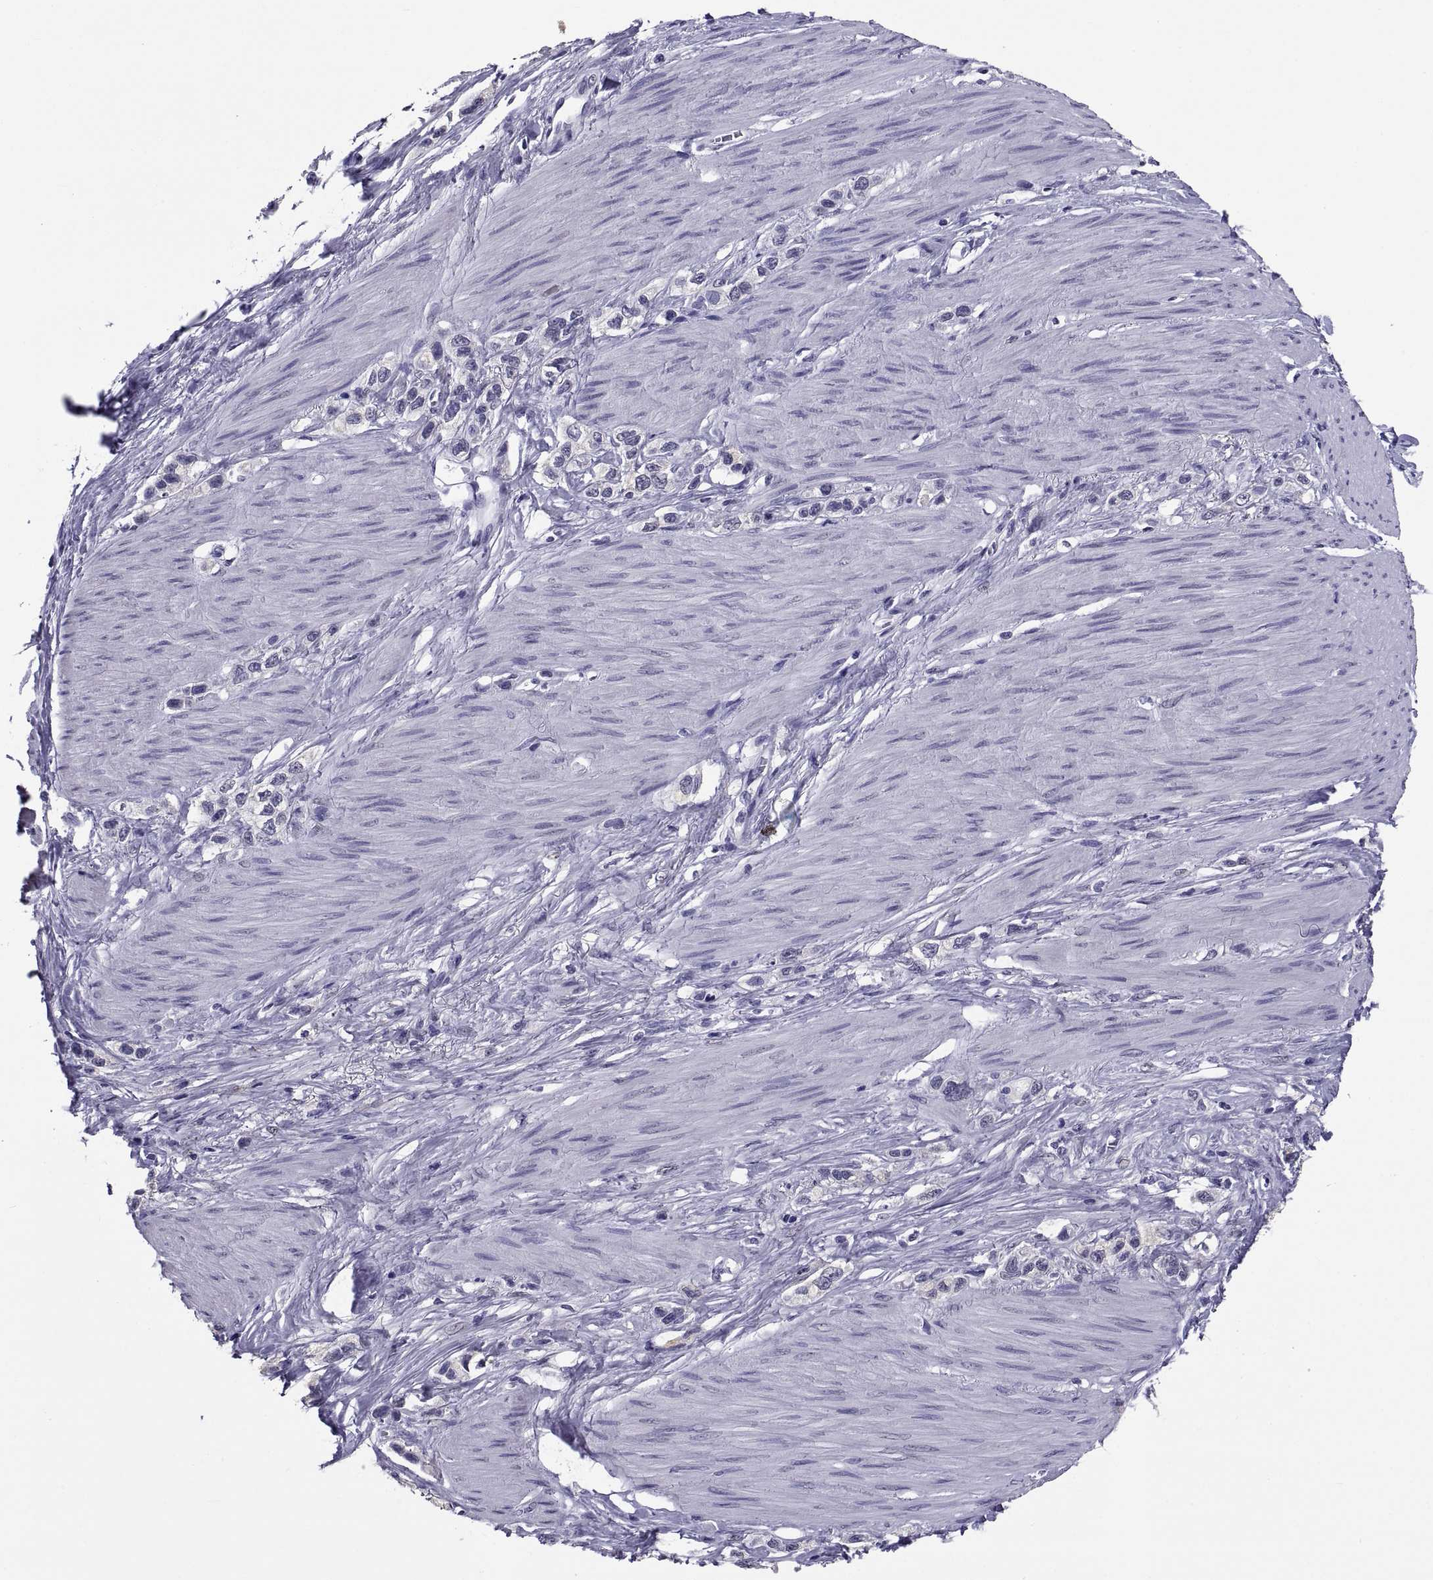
{"staining": {"intensity": "negative", "quantity": "none", "location": "none"}, "tissue": "stomach cancer", "cell_type": "Tumor cells", "image_type": "cancer", "snomed": [{"axis": "morphology", "description": "Normal tissue, NOS"}, {"axis": "morphology", "description": "Adenocarcinoma, NOS"}, {"axis": "morphology", "description": "Adenocarcinoma, High grade"}, {"axis": "topography", "description": "Stomach, upper"}, {"axis": "topography", "description": "Stomach"}], "caption": "The histopathology image shows no staining of tumor cells in adenocarcinoma (stomach).", "gene": "TGFBR3L", "patient": {"sex": "female", "age": 65}}